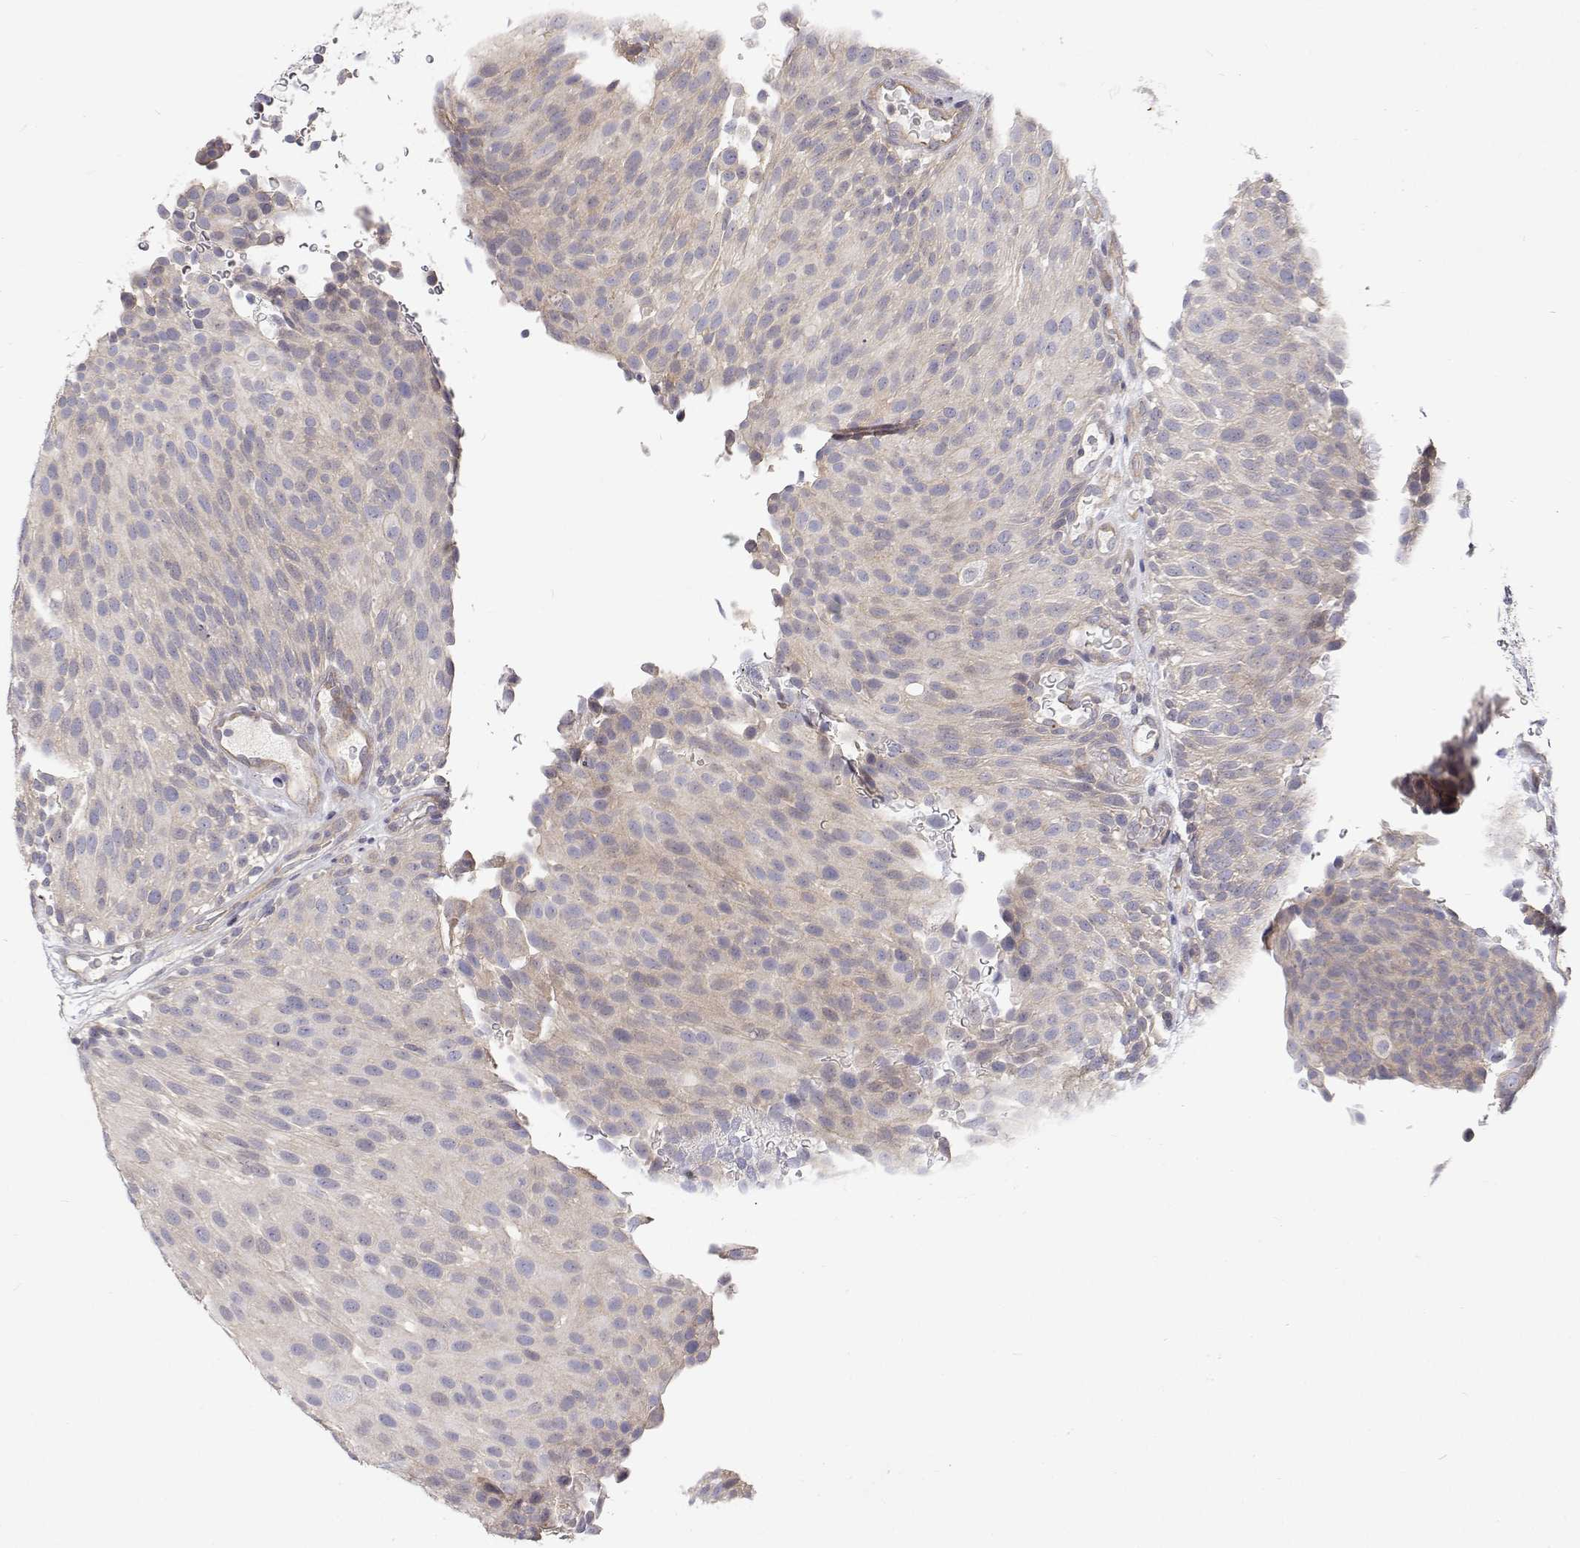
{"staining": {"intensity": "negative", "quantity": "none", "location": "none"}, "tissue": "urothelial cancer", "cell_type": "Tumor cells", "image_type": "cancer", "snomed": [{"axis": "morphology", "description": "Urothelial carcinoma, Low grade"}, {"axis": "topography", "description": "Urinary bladder"}], "caption": "Tumor cells show no significant protein positivity in low-grade urothelial carcinoma.", "gene": "MYPN", "patient": {"sex": "male", "age": 78}}